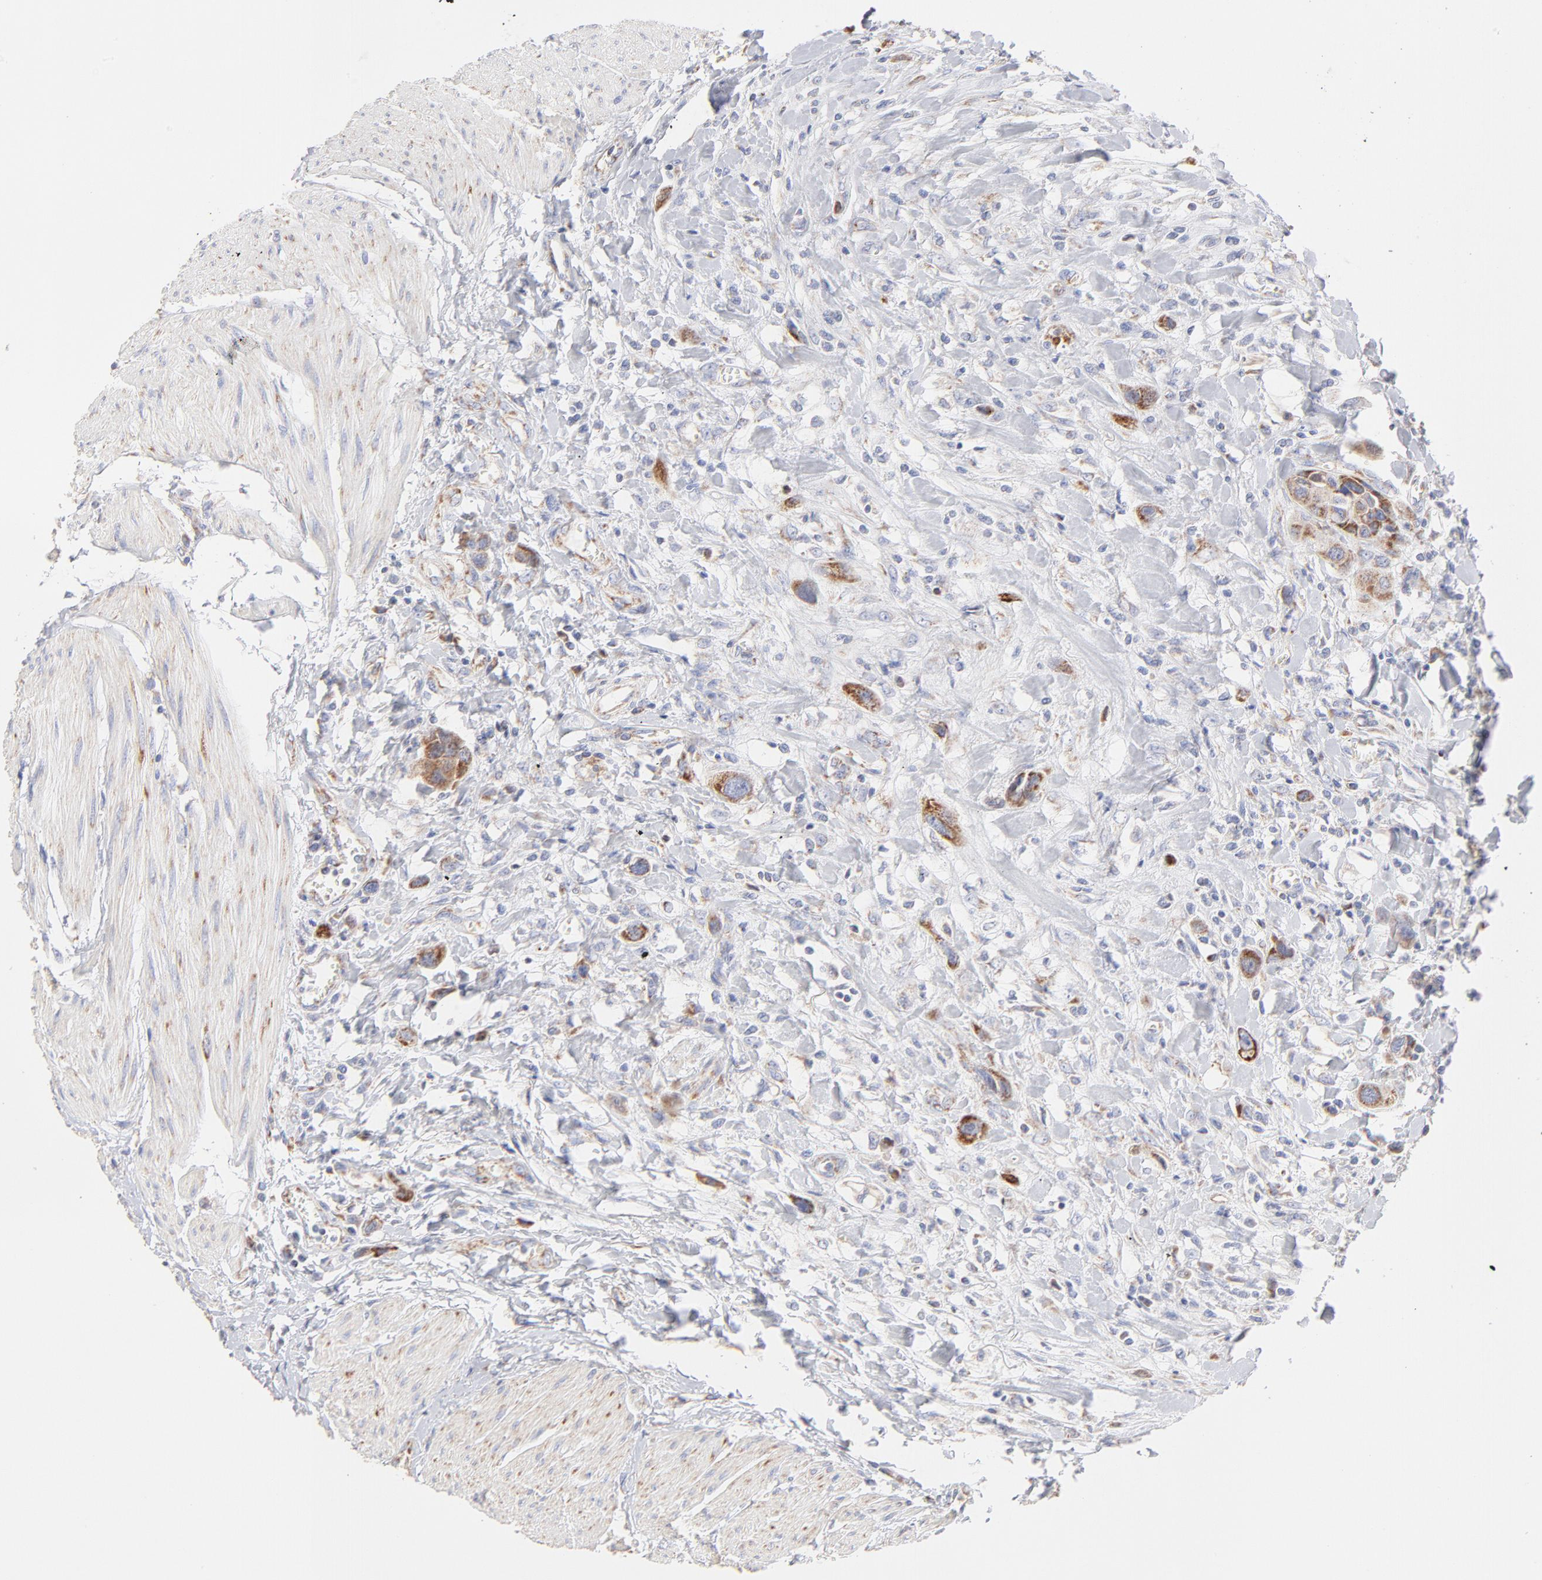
{"staining": {"intensity": "moderate", "quantity": ">75%", "location": "cytoplasmic/membranous"}, "tissue": "urothelial cancer", "cell_type": "Tumor cells", "image_type": "cancer", "snomed": [{"axis": "morphology", "description": "Urothelial carcinoma, High grade"}, {"axis": "topography", "description": "Urinary bladder"}], "caption": "High-grade urothelial carcinoma stained with a brown dye displays moderate cytoplasmic/membranous positive staining in about >75% of tumor cells.", "gene": "TIMM8A", "patient": {"sex": "male", "age": 50}}